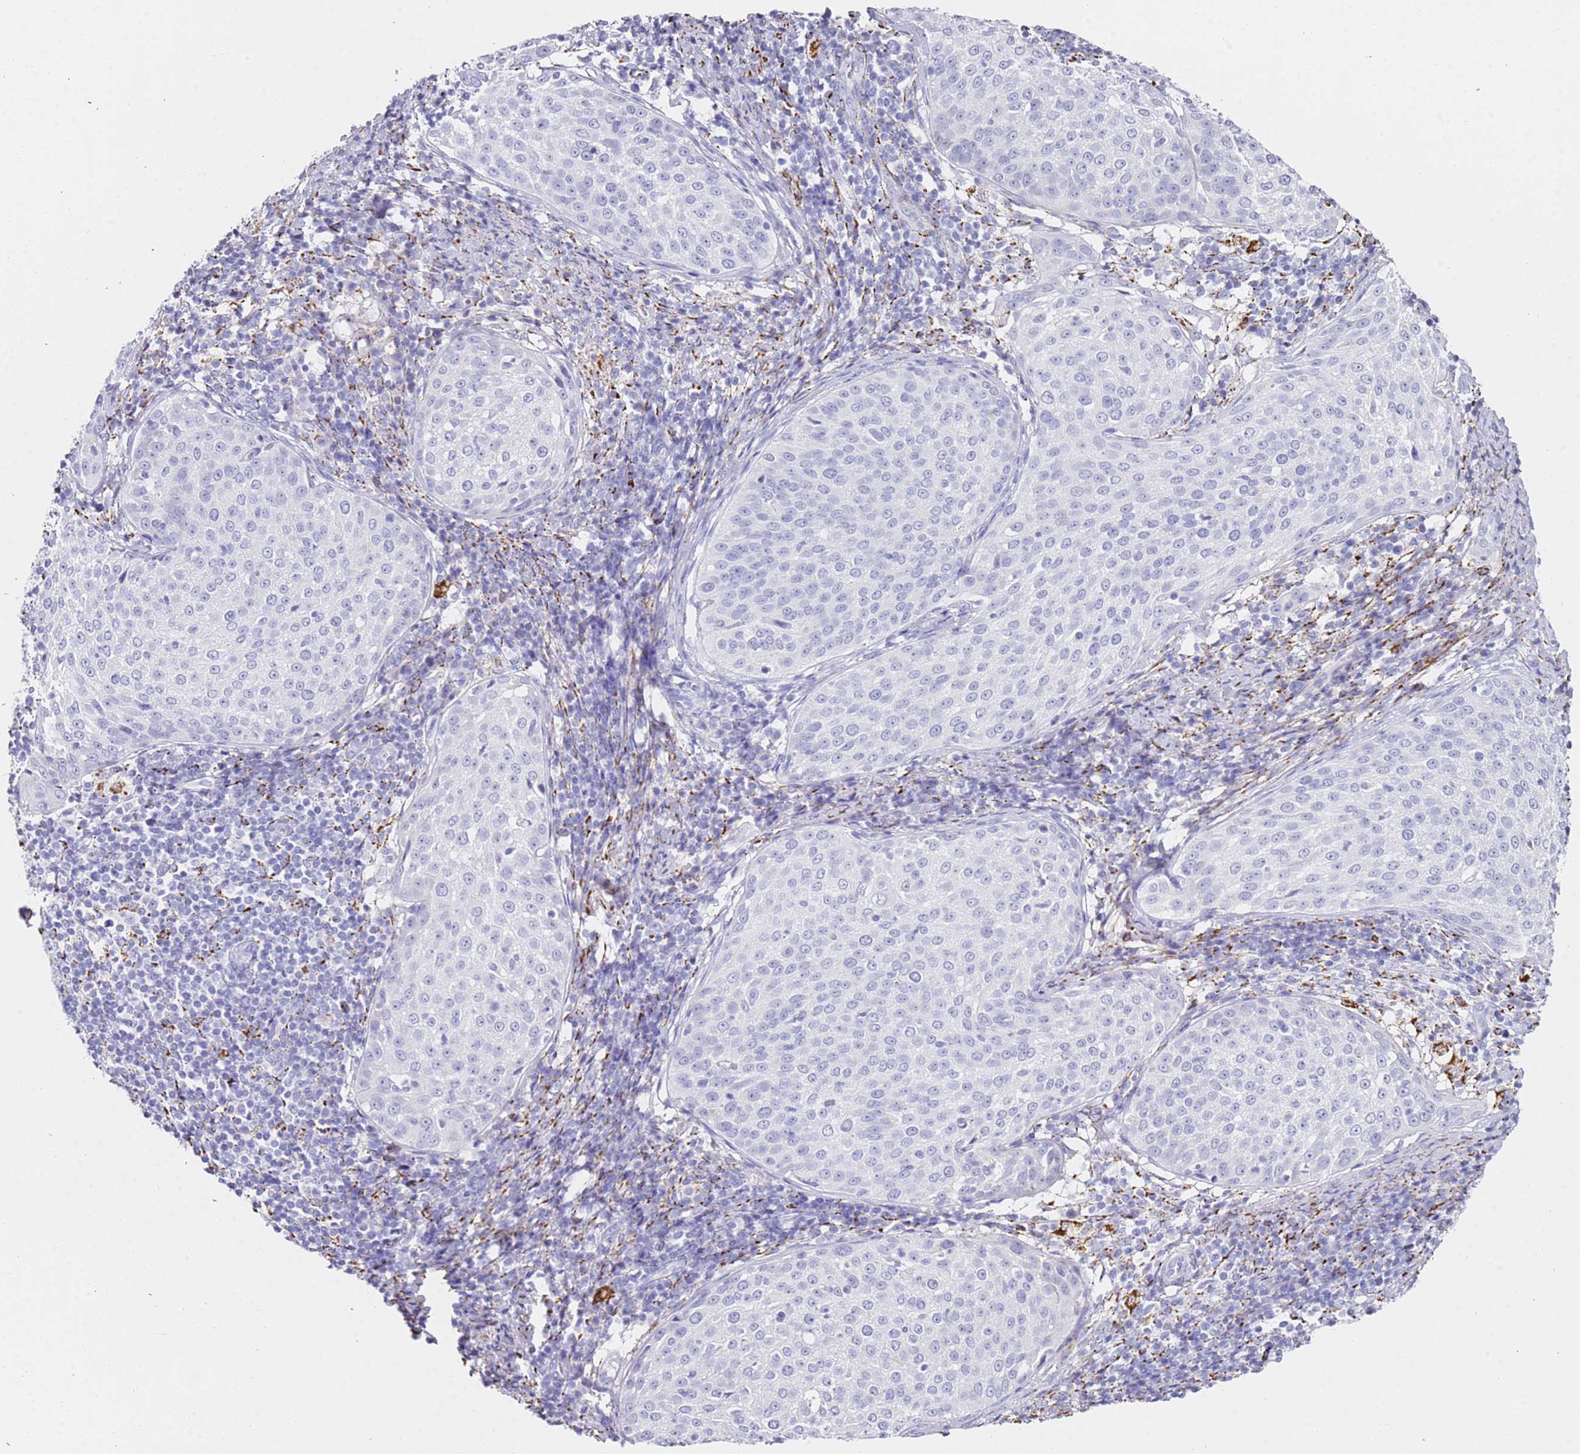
{"staining": {"intensity": "negative", "quantity": "none", "location": "none"}, "tissue": "cervical cancer", "cell_type": "Tumor cells", "image_type": "cancer", "snomed": [{"axis": "morphology", "description": "Squamous cell carcinoma, NOS"}, {"axis": "topography", "description": "Cervix"}], "caption": "Immunohistochemical staining of cervical cancer reveals no significant positivity in tumor cells.", "gene": "PTBP2", "patient": {"sex": "female", "age": 57}}